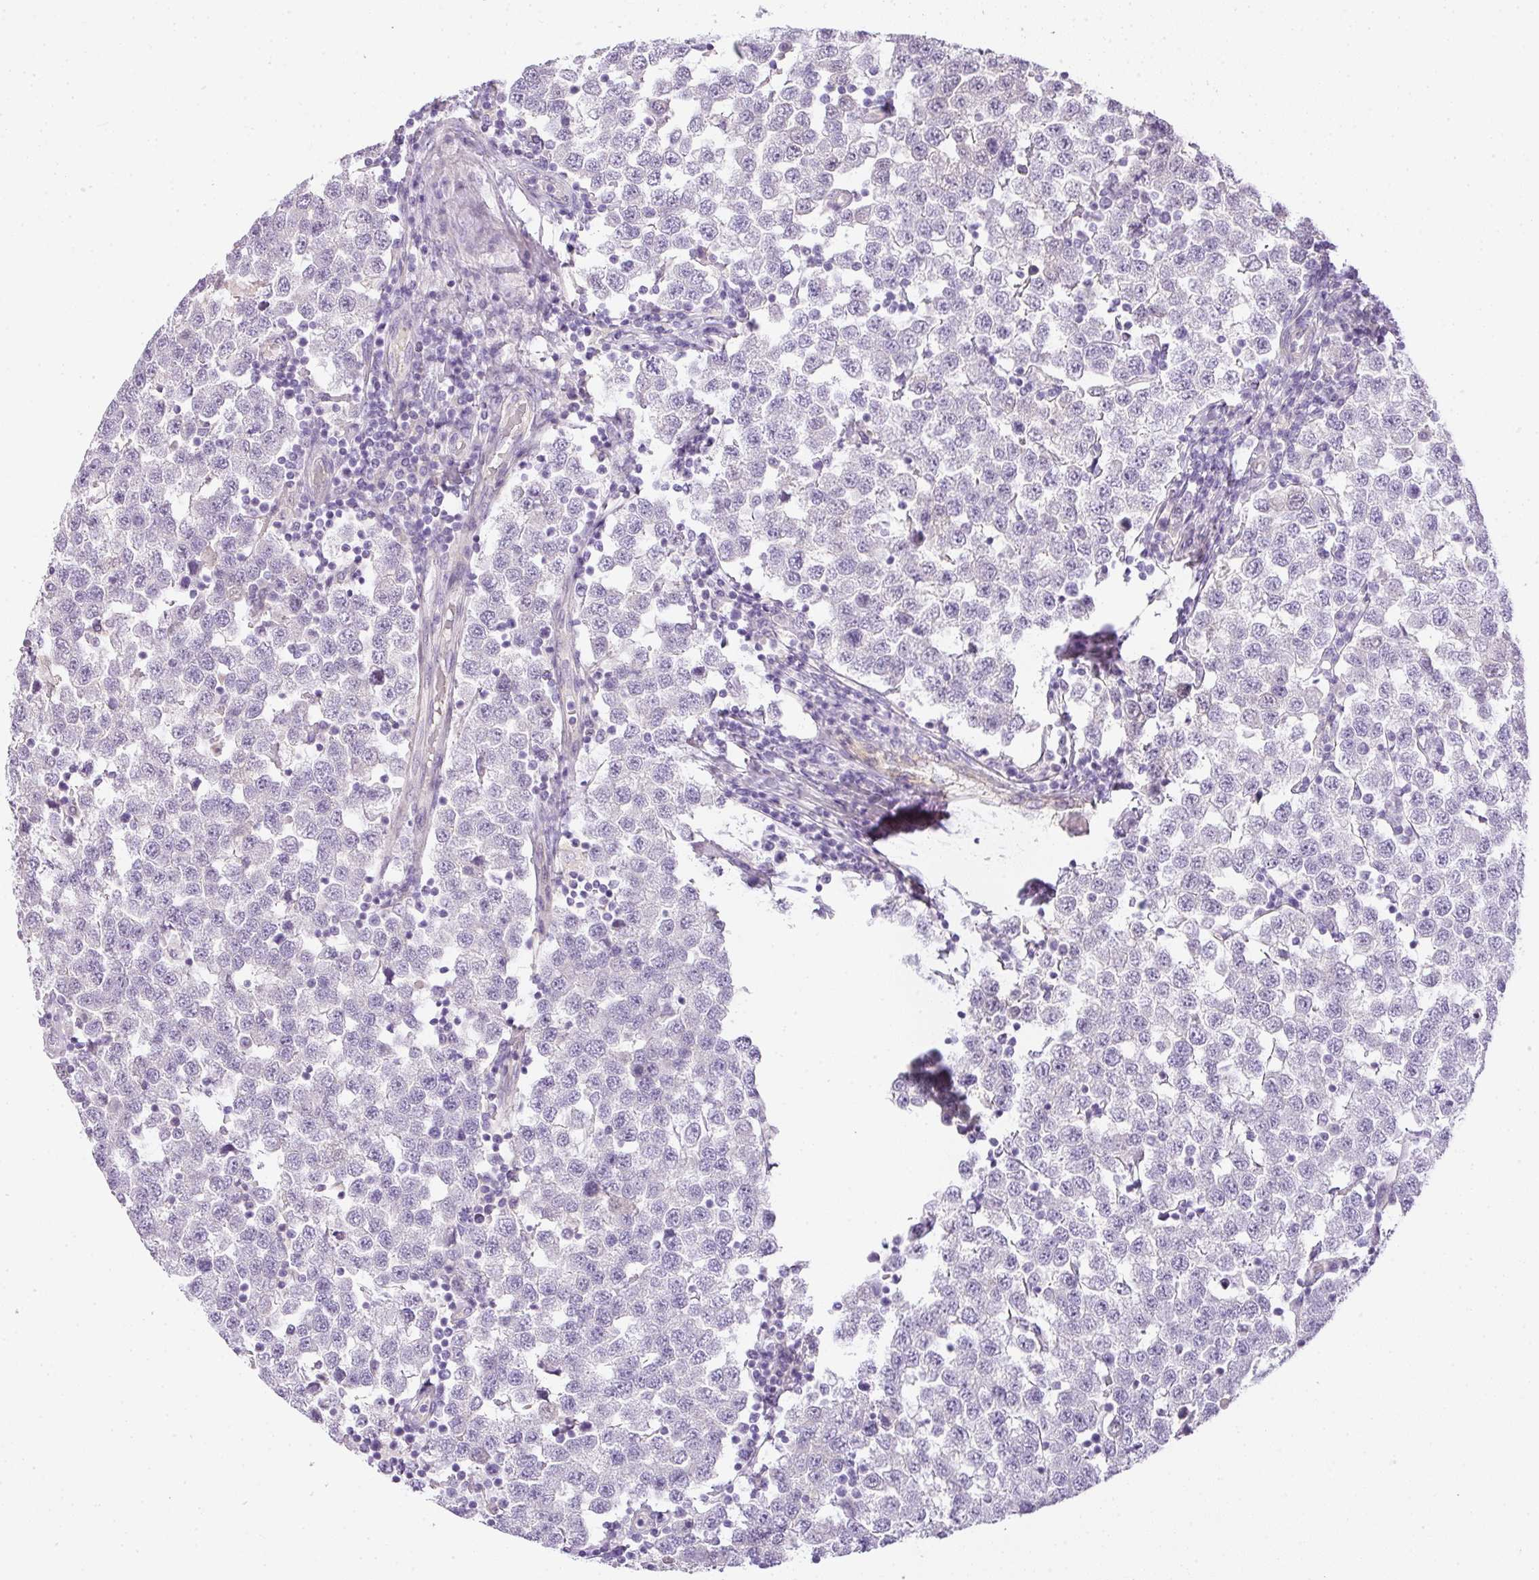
{"staining": {"intensity": "negative", "quantity": "none", "location": "none"}, "tissue": "testis cancer", "cell_type": "Tumor cells", "image_type": "cancer", "snomed": [{"axis": "morphology", "description": "Seminoma, NOS"}, {"axis": "topography", "description": "Testis"}], "caption": "Testis cancer was stained to show a protein in brown. There is no significant expression in tumor cells.", "gene": "RAX2", "patient": {"sex": "male", "age": 34}}